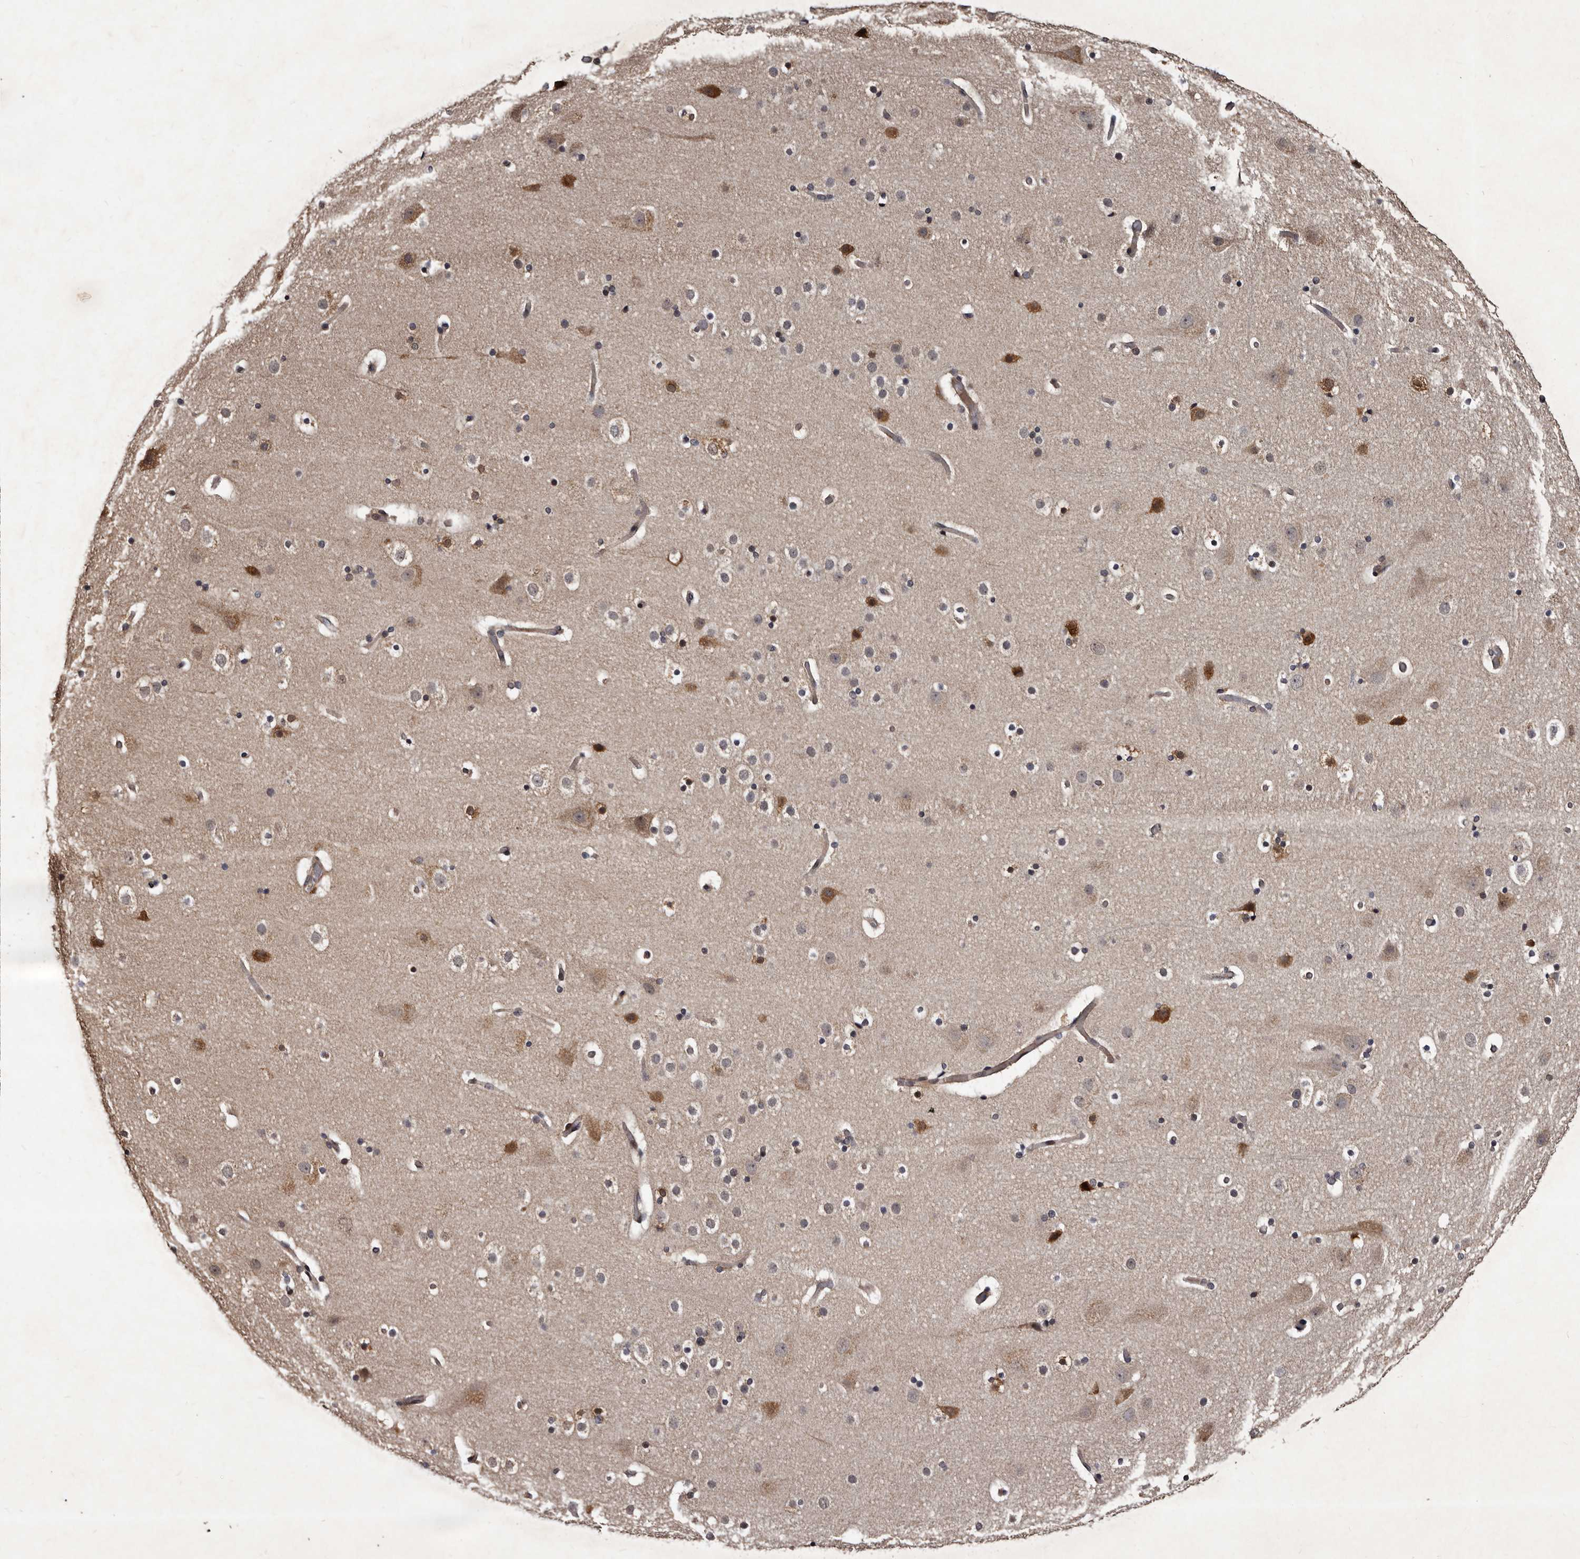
{"staining": {"intensity": "moderate", "quantity": "25%-75%", "location": "cytoplasmic/membranous"}, "tissue": "cerebral cortex", "cell_type": "Endothelial cells", "image_type": "normal", "snomed": [{"axis": "morphology", "description": "Normal tissue, NOS"}, {"axis": "topography", "description": "Cerebral cortex"}], "caption": "Immunohistochemistry of unremarkable human cerebral cortex shows medium levels of moderate cytoplasmic/membranous positivity in about 25%-75% of endothelial cells. (DAB IHC, brown staining for protein, blue staining for nuclei).", "gene": "MKRN3", "patient": {"sex": "male", "age": 57}}